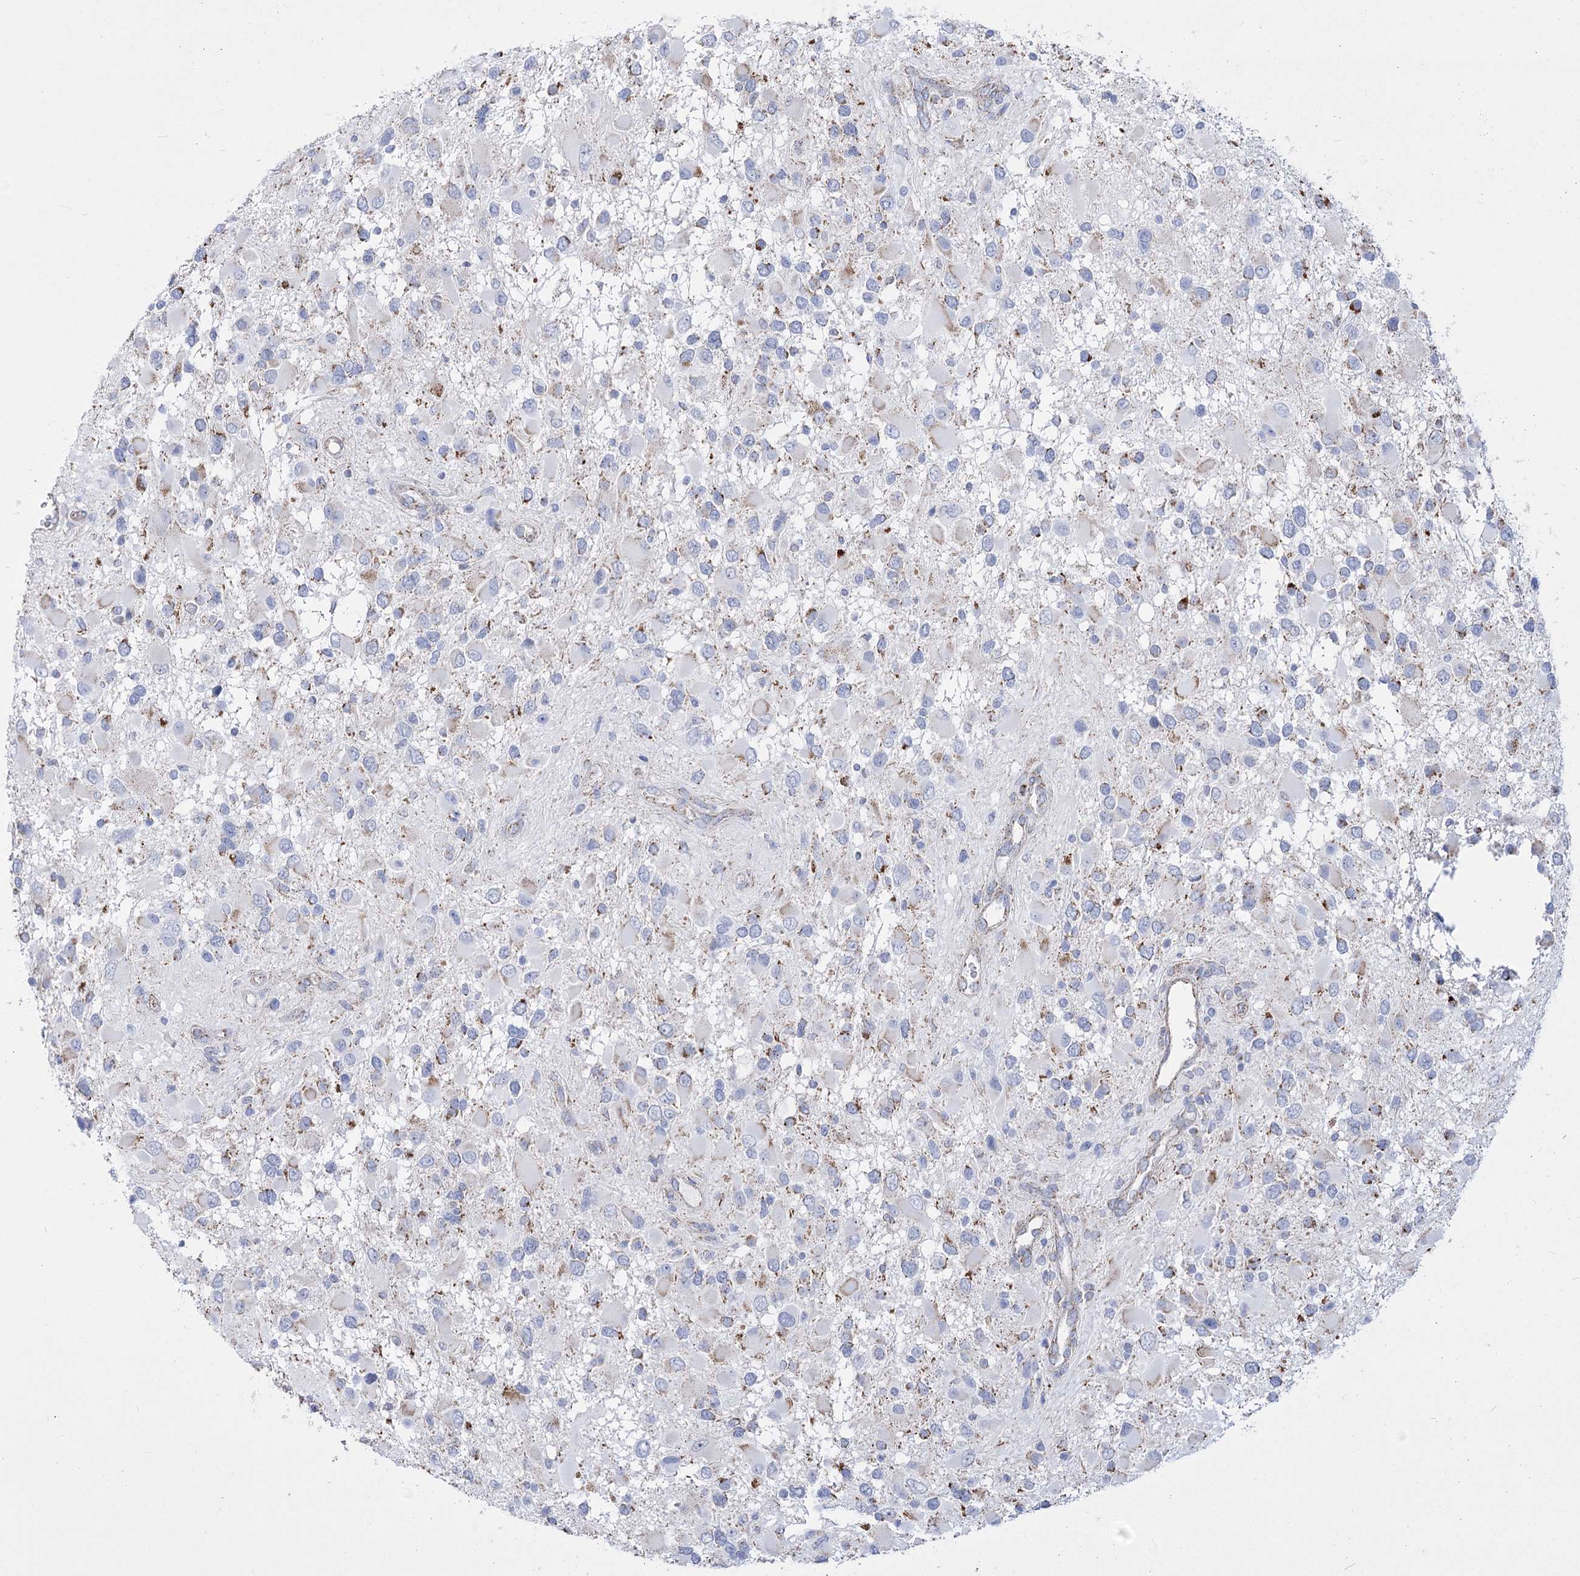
{"staining": {"intensity": "moderate", "quantity": "<25%", "location": "cytoplasmic/membranous"}, "tissue": "glioma", "cell_type": "Tumor cells", "image_type": "cancer", "snomed": [{"axis": "morphology", "description": "Glioma, malignant, High grade"}, {"axis": "topography", "description": "Brain"}], "caption": "A low amount of moderate cytoplasmic/membranous expression is identified in about <25% of tumor cells in malignant high-grade glioma tissue.", "gene": "PDHB", "patient": {"sex": "male", "age": 53}}